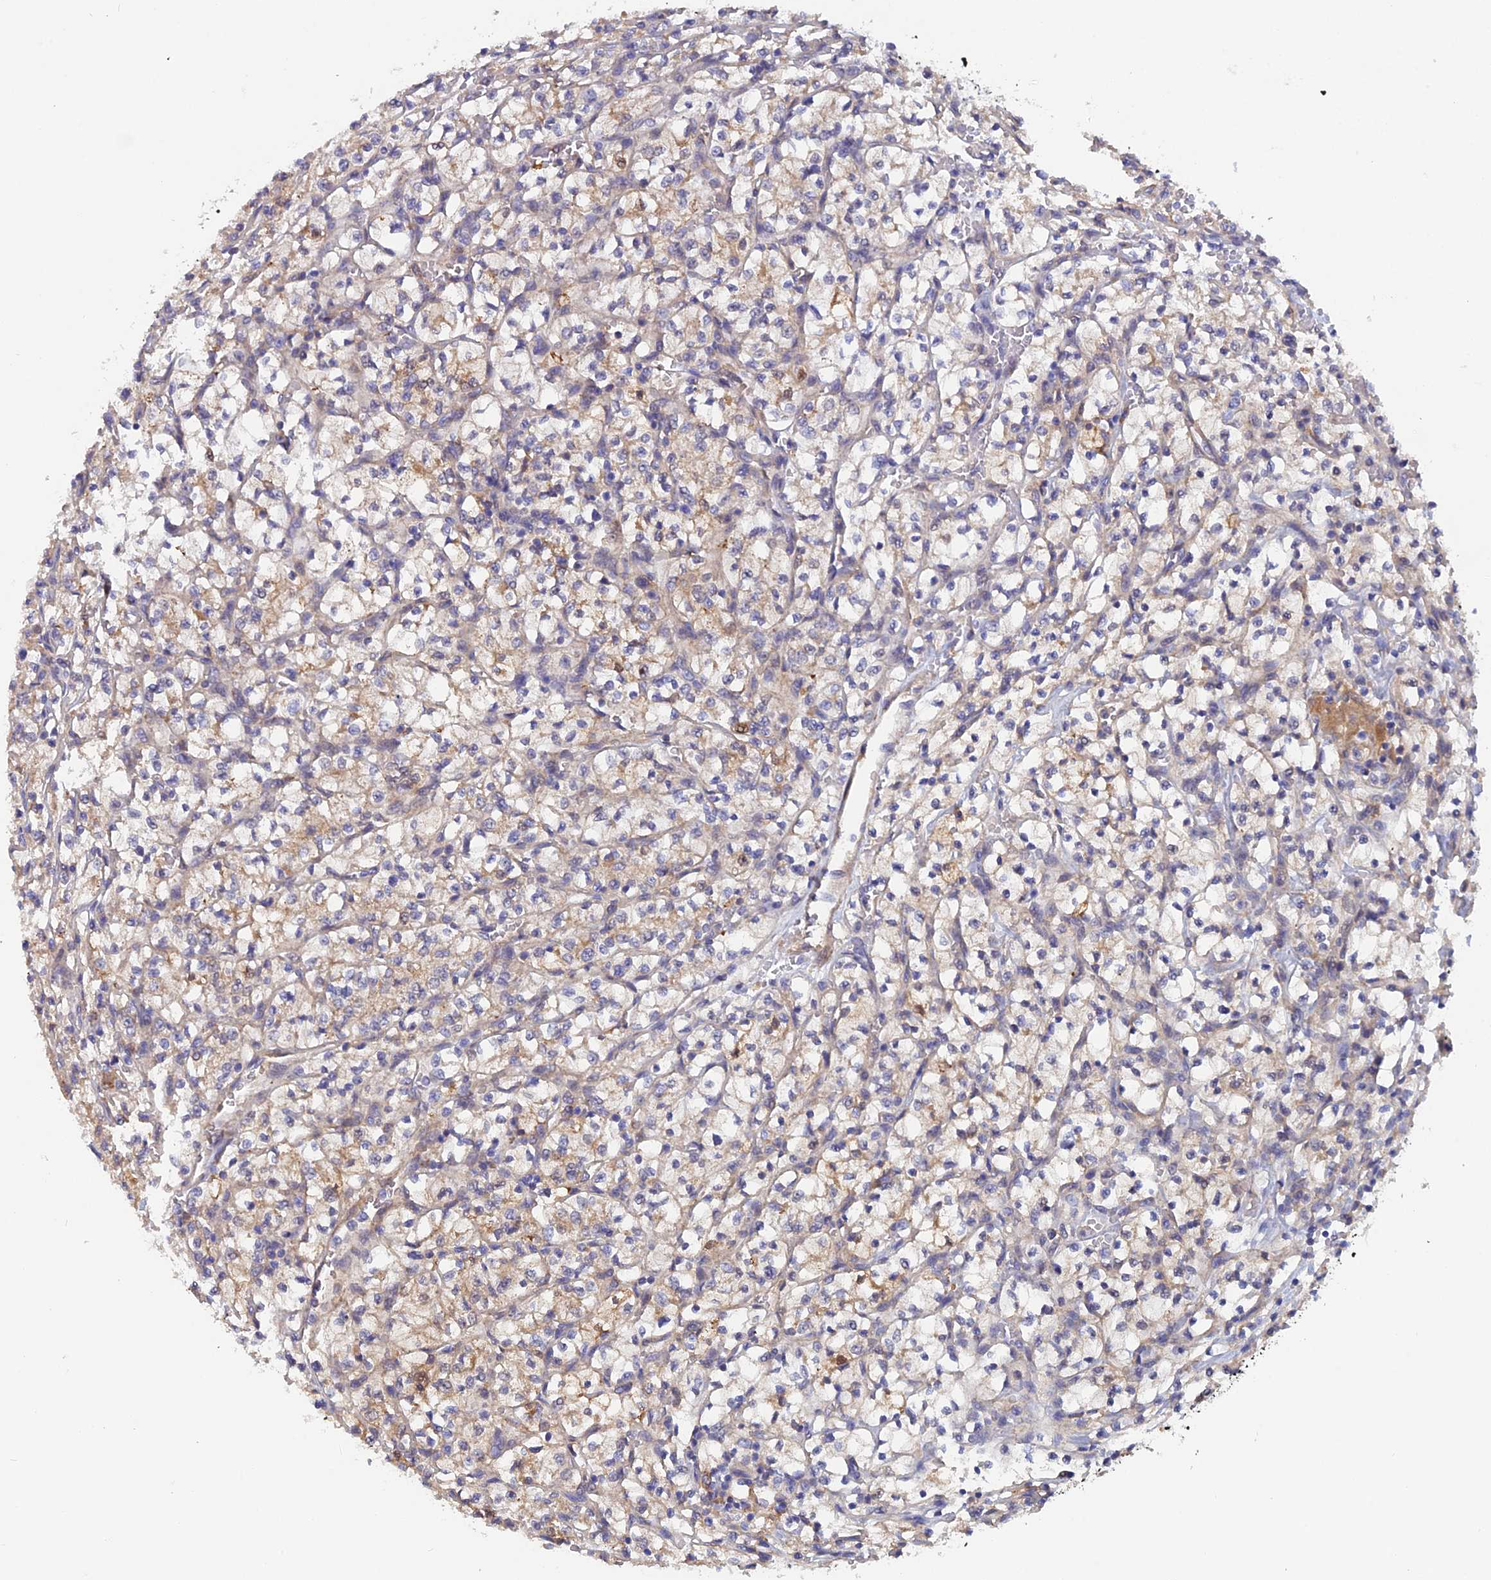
{"staining": {"intensity": "weak", "quantity": "25%-75%", "location": "cytoplasmic/membranous"}, "tissue": "renal cancer", "cell_type": "Tumor cells", "image_type": "cancer", "snomed": [{"axis": "morphology", "description": "Adenocarcinoma, NOS"}, {"axis": "topography", "description": "Kidney"}], "caption": "The photomicrograph exhibits staining of renal cancer (adenocarcinoma), revealing weak cytoplasmic/membranous protein expression (brown color) within tumor cells.", "gene": "FZR1", "patient": {"sex": "female", "age": 64}}